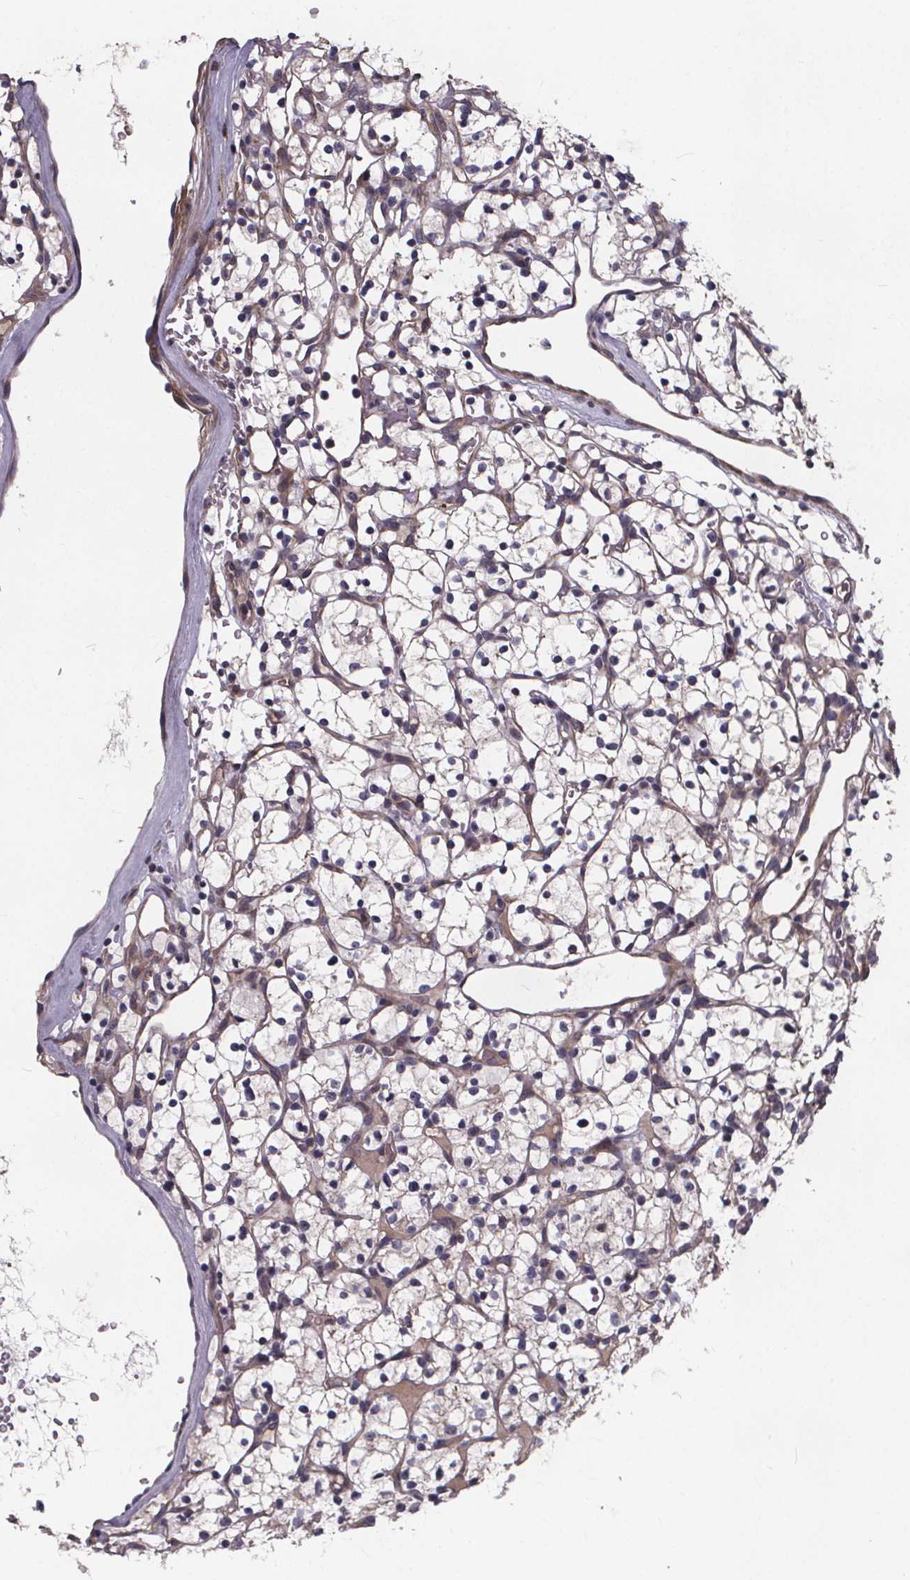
{"staining": {"intensity": "negative", "quantity": "none", "location": "none"}, "tissue": "renal cancer", "cell_type": "Tumor cells", "image_type": "cancer", "snomed": [{"axis": "morphology", "description": "Adenocarcinoma, NOS"}, {"axis": "topography", "description": "Kidney"}], "caption": "Image shows no protein positivity in tumor cells of adenocarcinoma (renal) tissue. (Brightfield microscopy of DAB immunohistochemistry at high magnification).", "gene": "YME1L1", "patient": {"sex": "female", "age": 64}}